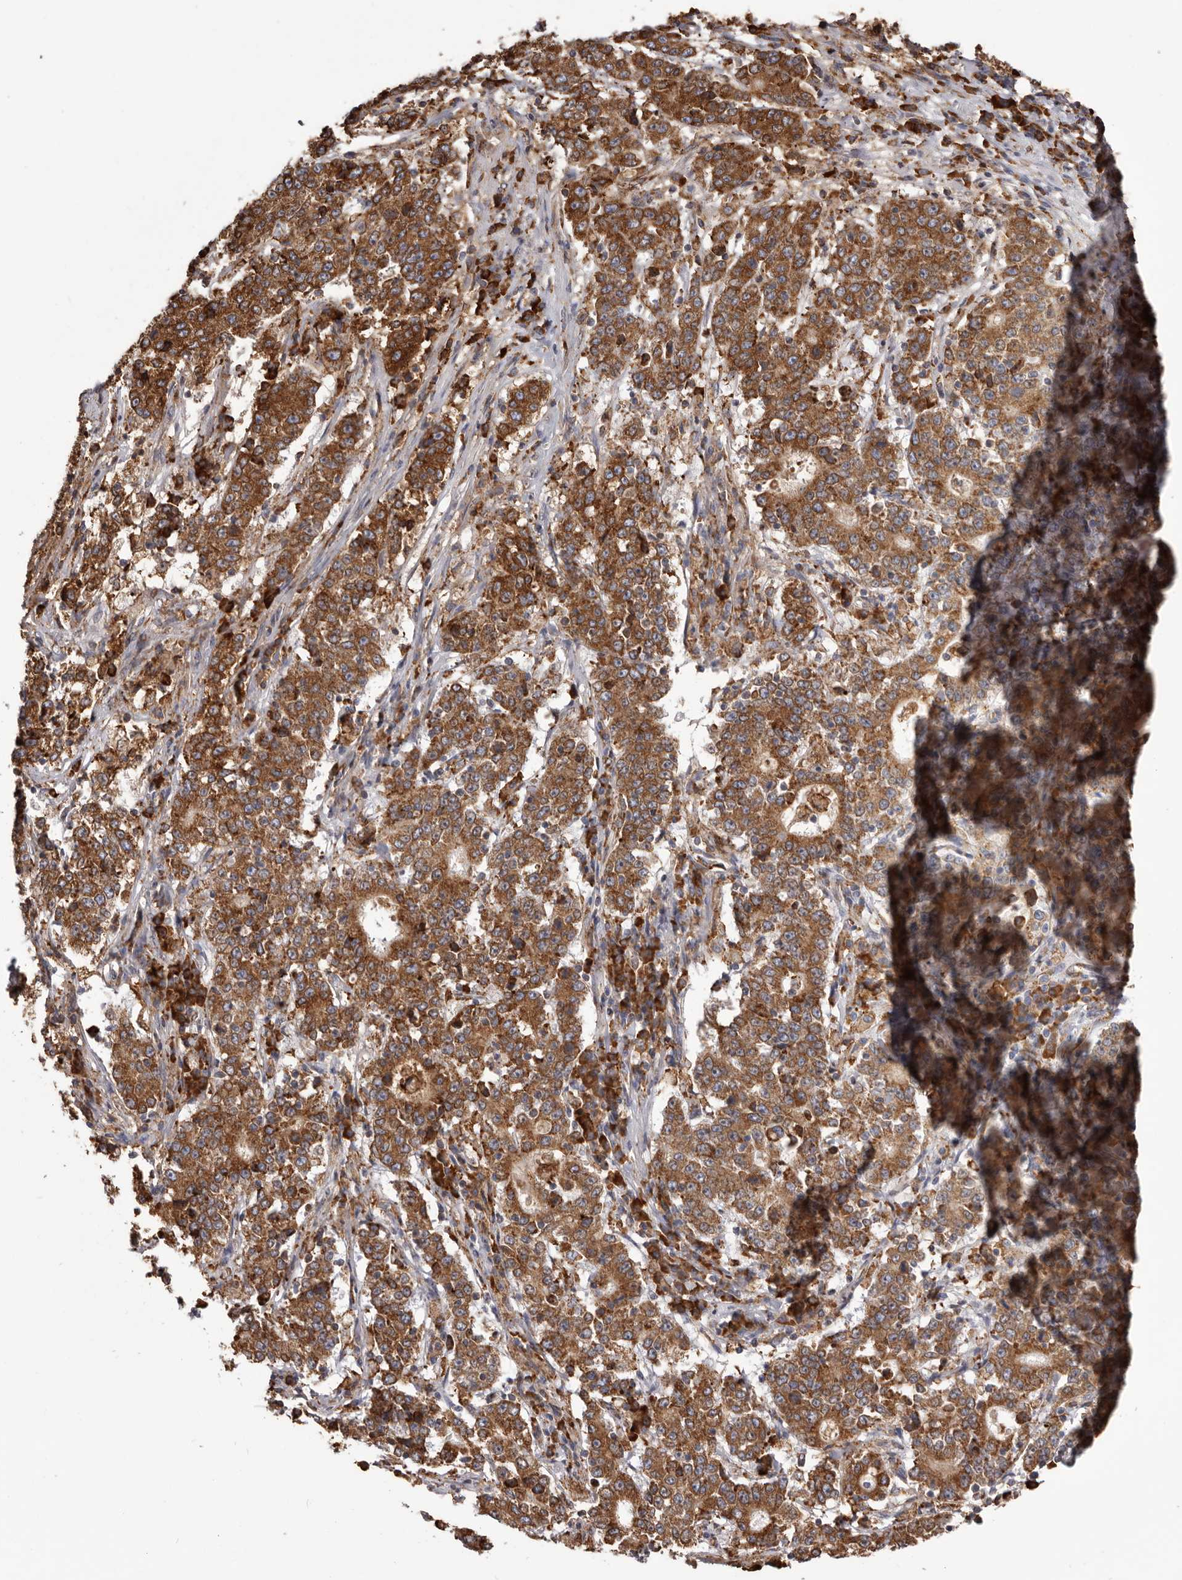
{"staining": {"intensity": "moderate", "quantity": ">75%", "location": "cytoplasmic/membranous"}, "tissue": "stomach cancer", "cell_type": "Tumor cells", "image_type": "cancer", "snomed": [{"axis": "morphology", "description": "Adenocarcinoma, NOS"}, {"axis": "topography", "description": "Stomach"}], "caption": "Immunohistochemistry image of neoplastic tissue: human adenocarcinoma (stomach) stained using immunohistochemistry shows medium levels of moderate protein expression localized specifically in the cytoplasmic/membranous of tumor cells, appearing as a cytoplasmic/membranous brown color.", "gene": "QRSL1", "patient": {"sex": "male", "age": 59}}